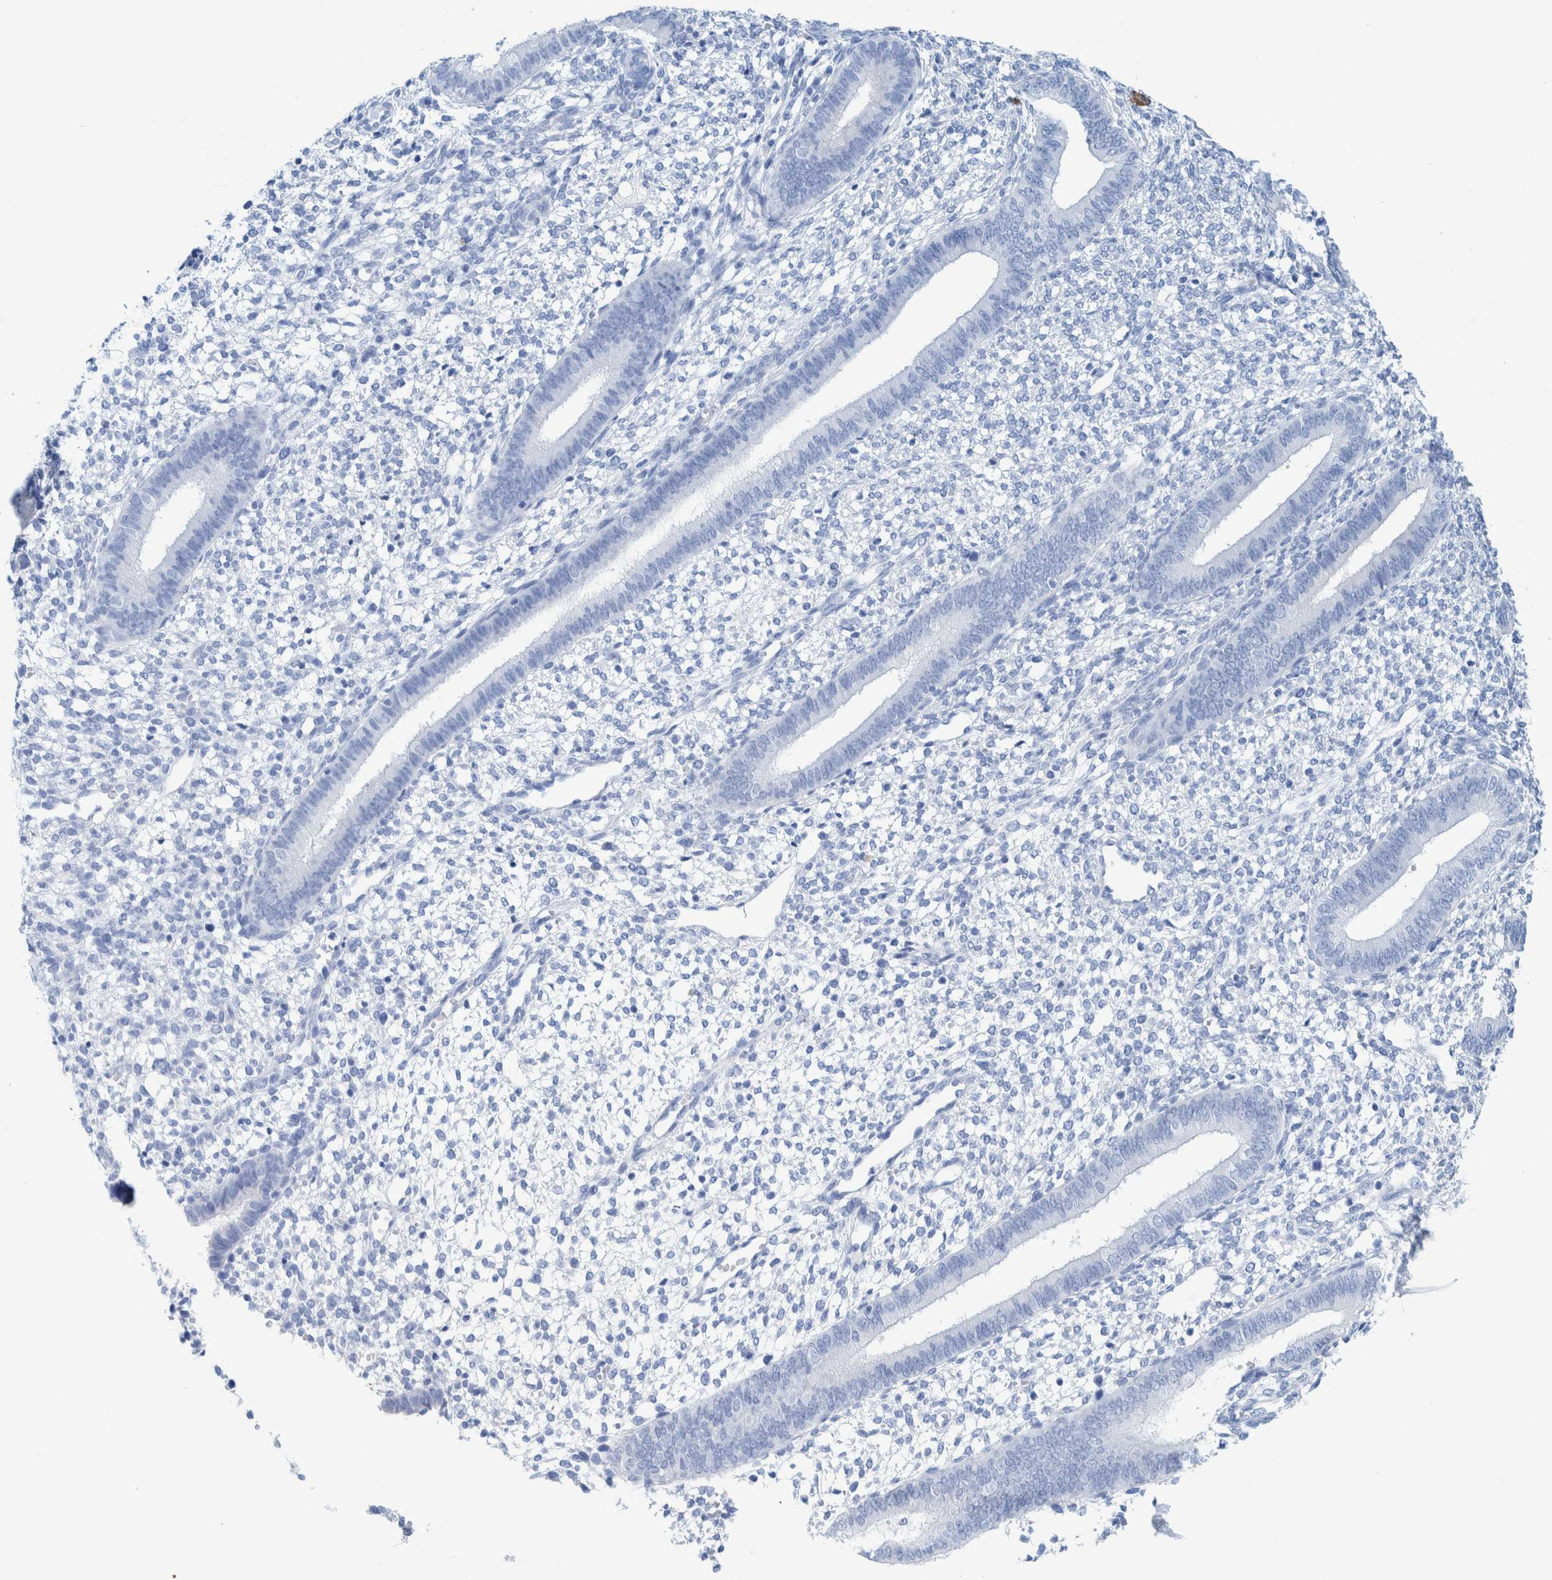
{"staining": {"intensity": "negative", "quantity": "none", "location": "none"}, "tissue": "endometrium", "cell_type": "Cells in endometrial stroma", "image_type": "normal", "snomed": [{"axis": "morphology", "description": "Normal tissue, NOS"}, {"axis": "topography", "description": "Endometrium"}], "caption": "An IHC histopathology image of unremarkable endometrium is shown. There is no staining in cells in endometrial stroma of endometrium.", "gene": "PERP", "patient": {"sex": "female", "age": 46}}